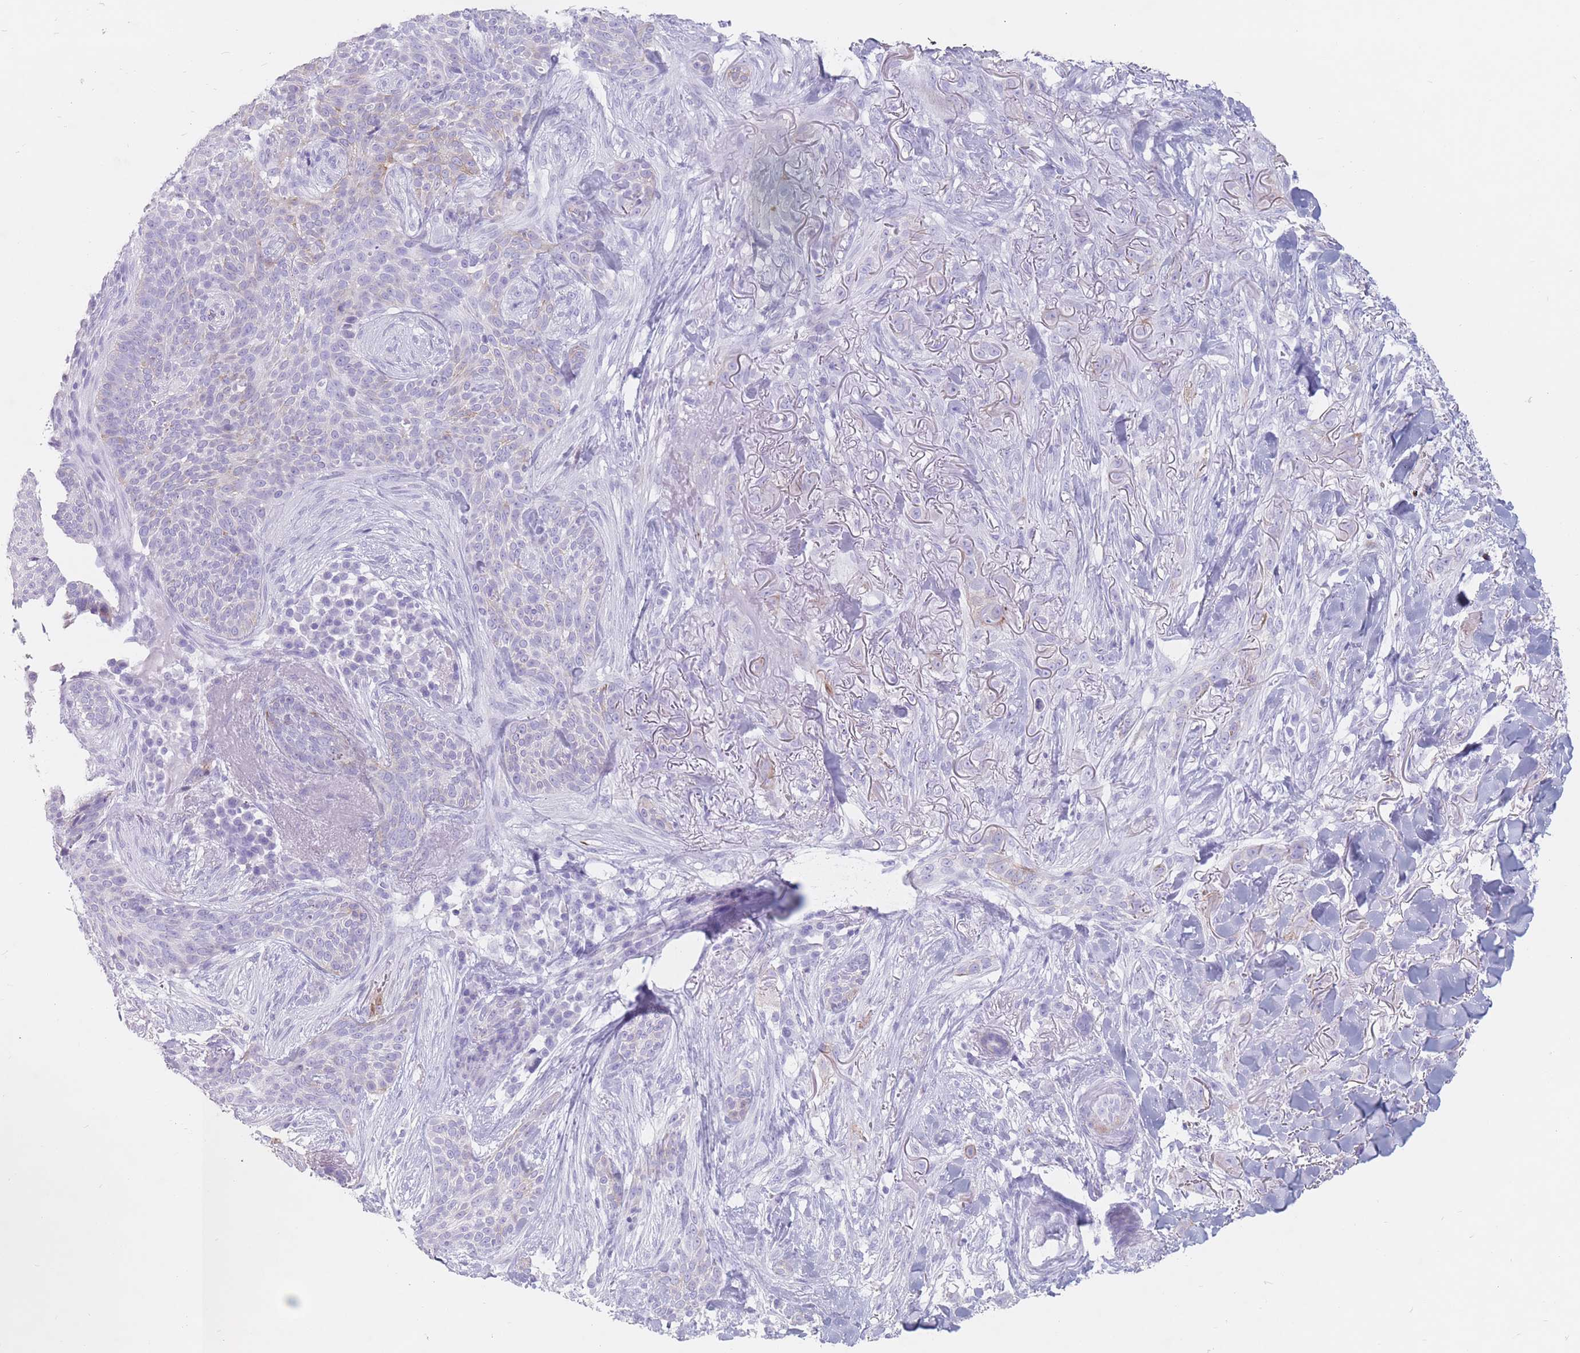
{"staining": {"intensity": "negative", "quantity": "none", "location": "none"}, "tissue": "skin cancer", "cell_type": "Tumor cells", "image_type": "cancer", "snomed": [{"axis": "morphology", "description": "Basal cell carcinoma"}, {"axis": "topography", "description": "Skin"}], "caption": "This is an immunohistochemistry histopathology image of human skin cancer. There is no staining in tumor cells.", "gene": "ST3GAL5", "patient": {"sex": "male", "age": 72}}